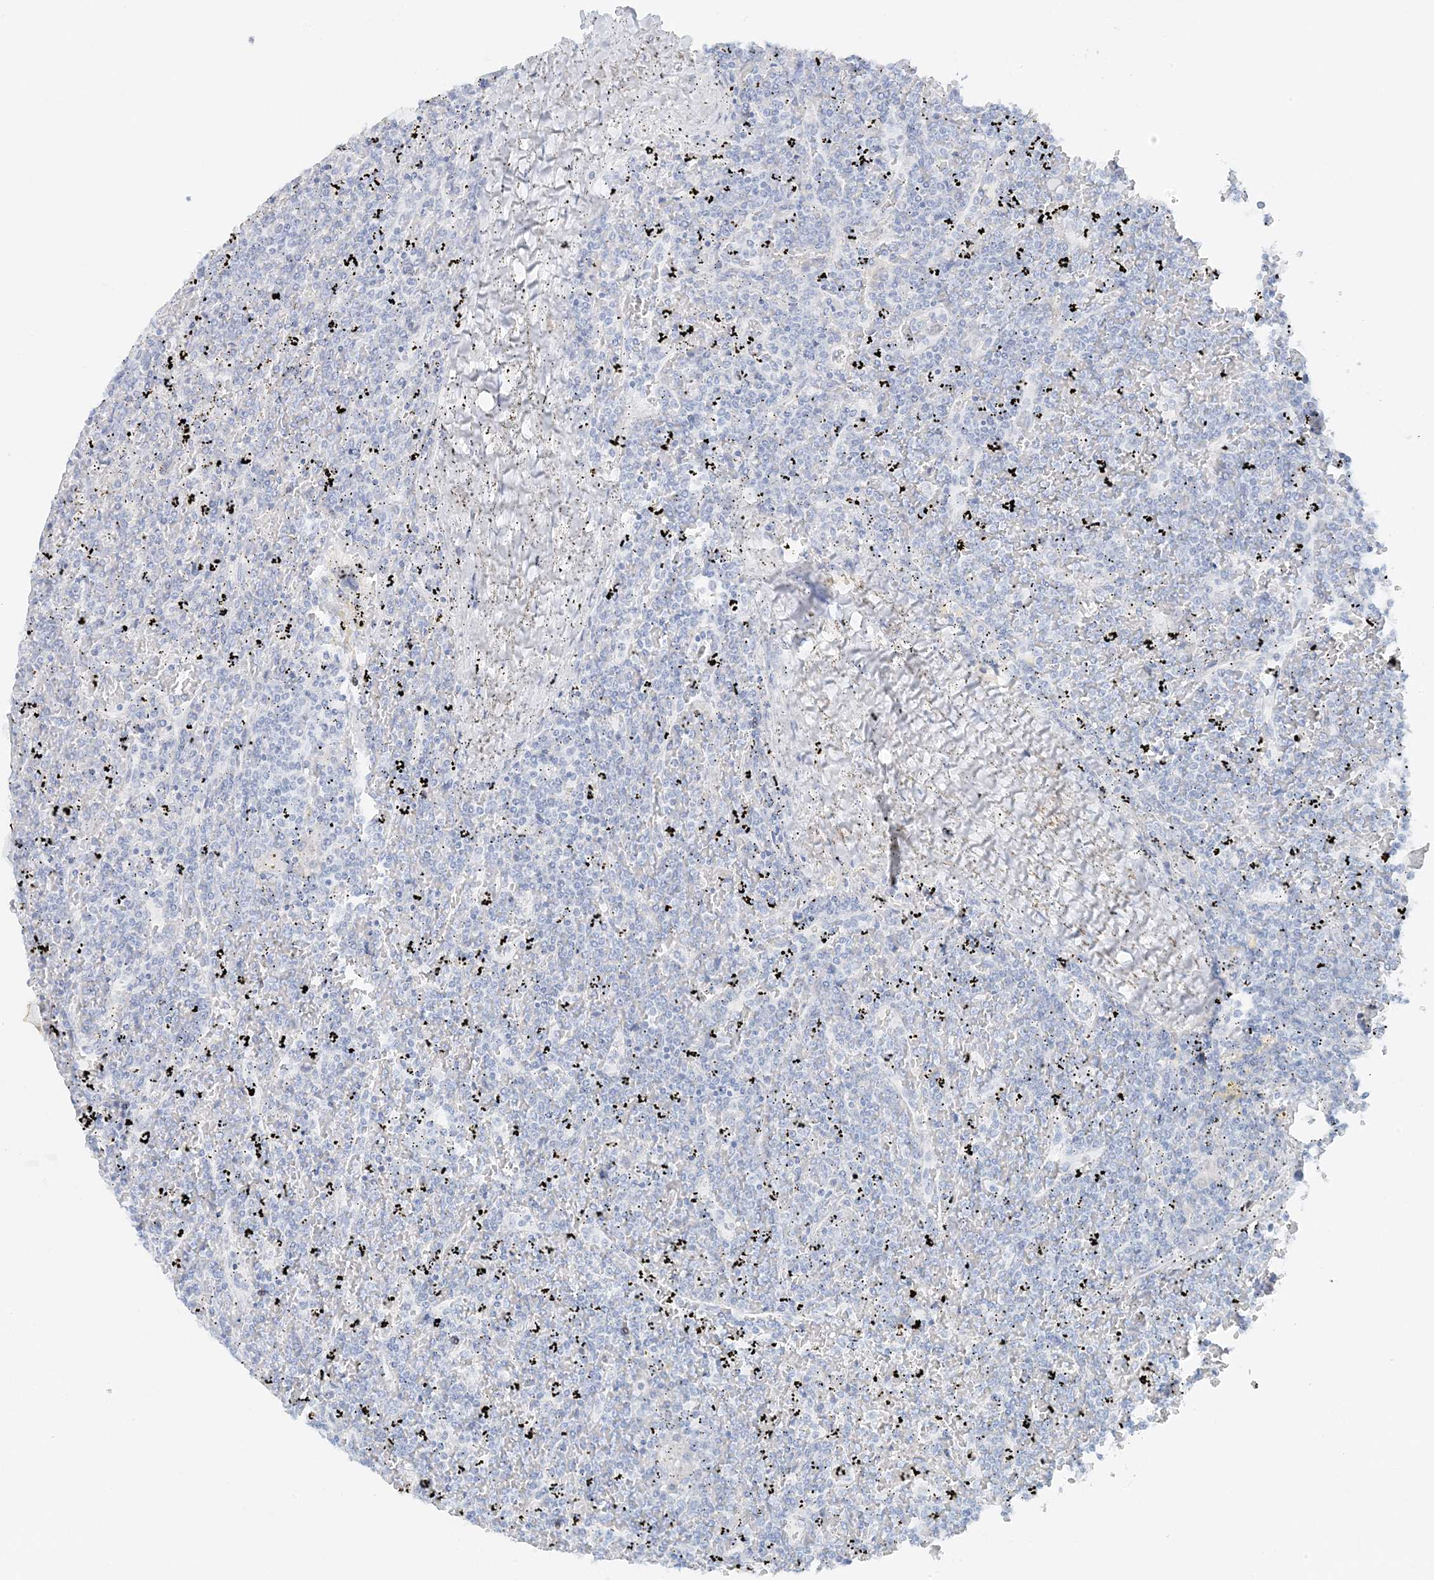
{"staining": {"intensity": "negative", "quantity": "none", "location": "none"}, "tissue": "lymphoma", "cell_type": "Tumor cells", "image_type": "cancer", "snomed": [{"axis": "morphology", "description": "Malignant lymphoma, non-Hodgkin's type, Low grade"}, {"axis": "topography", "description": "Spleen"}], "caption": "IHC of human lymphoma shows no staining in tumor cells. The staining is performed using DAB brown chromogen with nuclei counter-stained in using hematoxylin.", "gene": "ZFP64", "patient": {"sex": "female", "age": 19}}